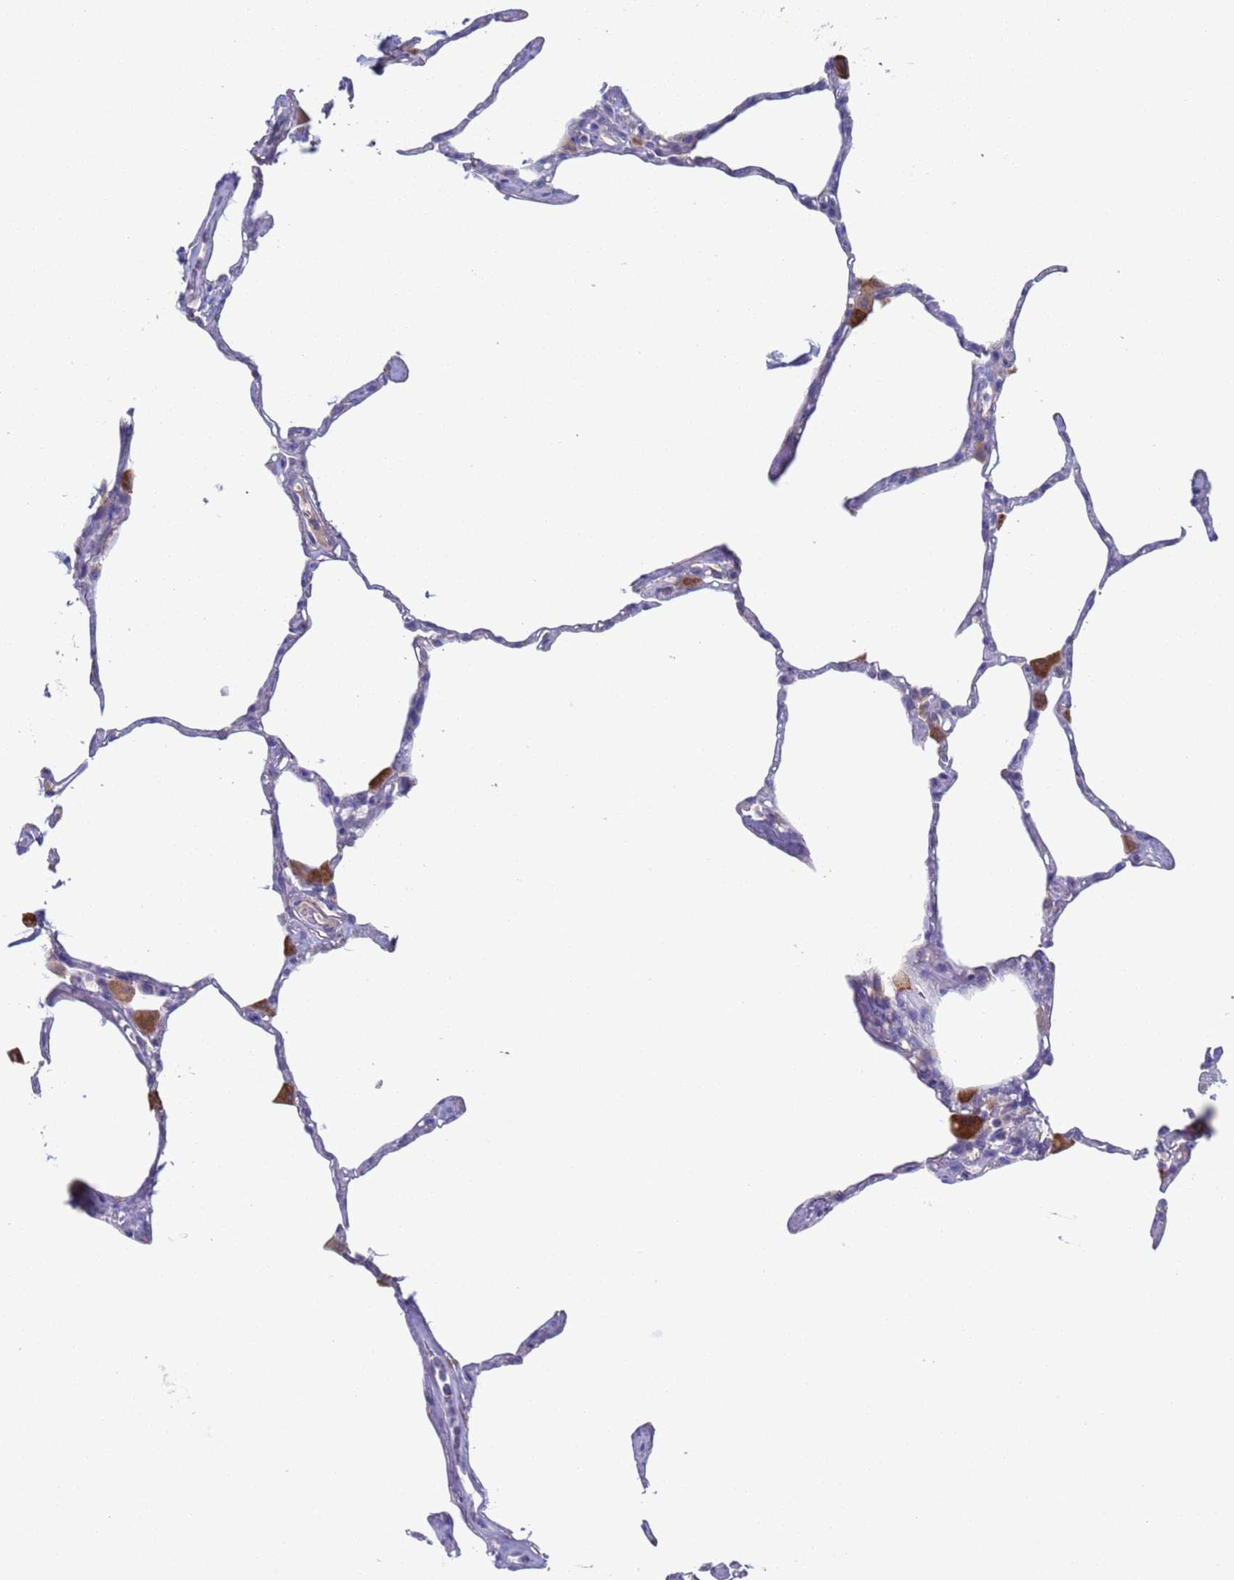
{"staining": {"intensity": "negative", "quantity": "none", "location": "none"}, "tissue": "lung", "cell_type": "Alveolar cells", "image_type": "normal", "snomed": [{"axis": "morphology", "description": "Normal tissue, NOS"}, {"axis": "topography", "description": "Lung"}], "caption": "An image of lung stained for a protein displays no brown staining in alveolar cells. (Stains: DAB immunohistochemistry with hematoxylin counter stain, Microscopy: brightfield microscopy at high magnification).", "gene": "PET117", "patient": {"sex": "male", "age": 65}}